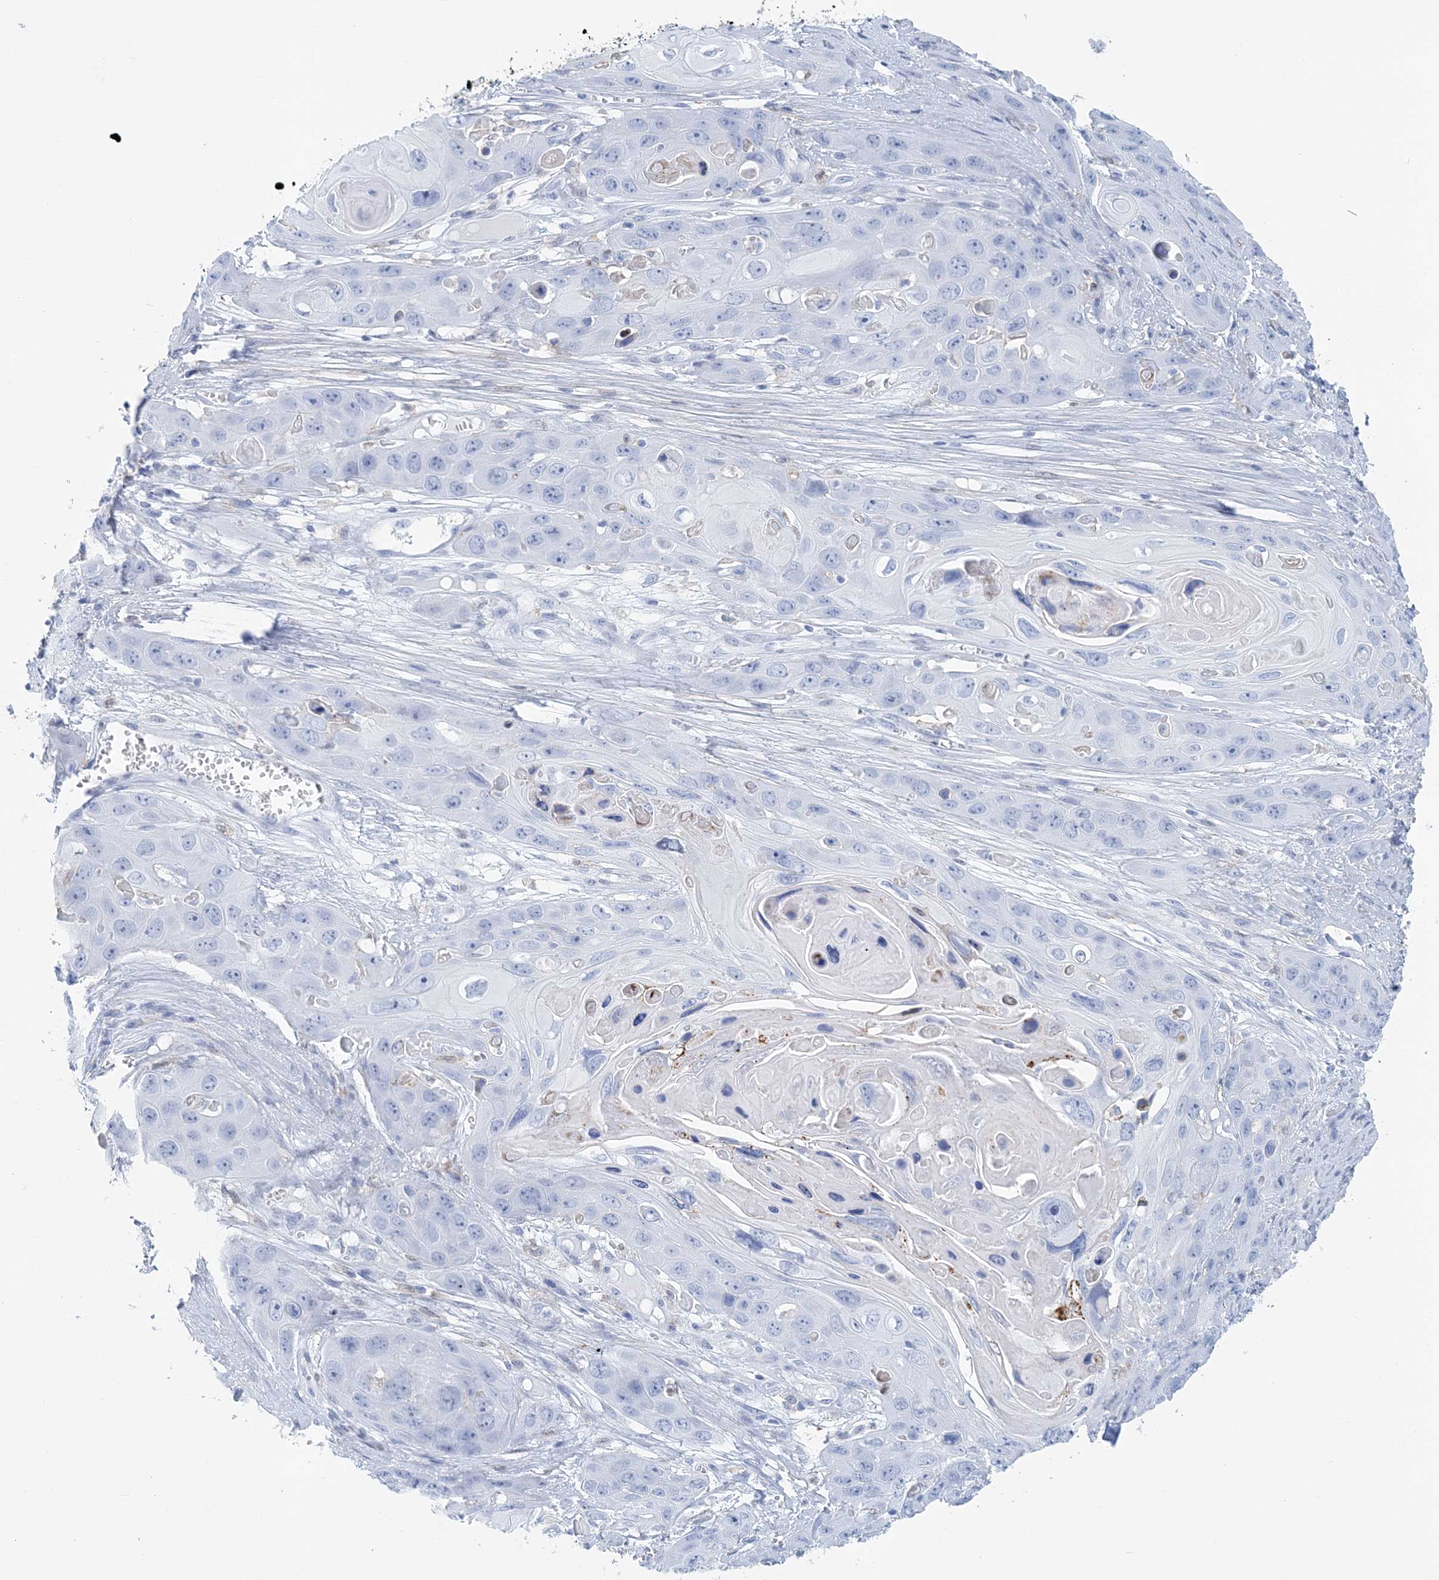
{"staining": {"intensity": "negative", "quantity": "none", "location": "none"}, "tissue": "skin cancer", "cell_type": "Tumor cells", "image_type": "cancer", "snomed": [{"axis": "morphology", "description": "Squamous cell carcinoma, NOS"}, {"axis": "topography", "description": "Skin"}], "caption": "Tumor cells are negative for protein expression in human squamous cell carcinoma (skin).", "gene": "NKX6-1", "patient": {"sex": "male", "age": 55}}